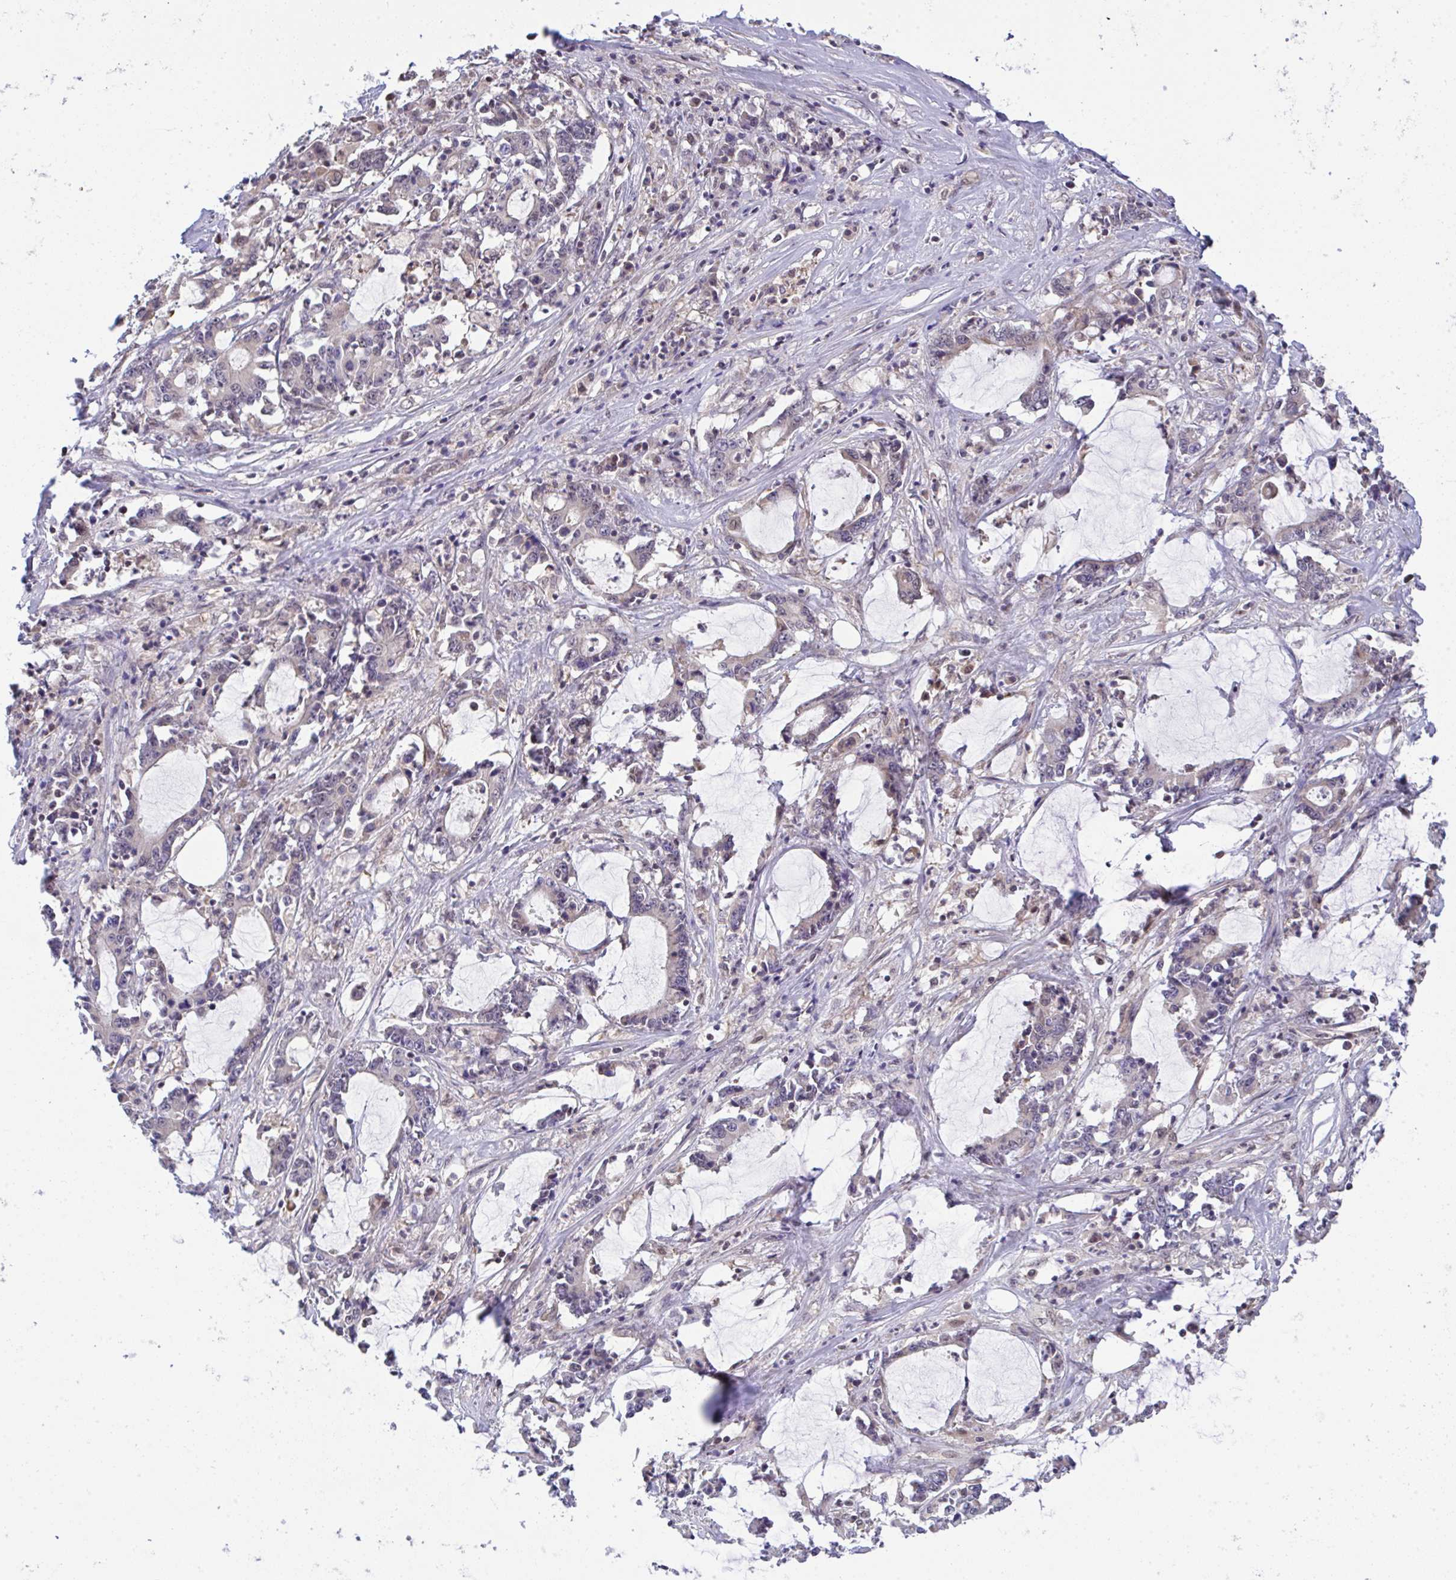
{"staining": {"intensity": "weak", "quantity": "<25%", "location": "cytoplasmic/membranous"}, "tissue": "stomach cancer", "cell_type": "Tumor cells", "image_type": "cancer", "snomed": [{"axis": "morphology", "description": "Adenocarcinoma, NOS"}, {"axis": "topography", "description": "Stomach, upper"}], "caption": "Immunohistochemistry (IHC) image of stomach cancer stained for a protein (brown), which demonstrates no staining in tumor cells. The staining was performed using DAB to visualize the protein expression in brown, while the nuclei were stained in blue with hematoxylin (Magnification: 20x).", "gene": "C9orf64", "patient": {"sex": "male", "age": 68}}